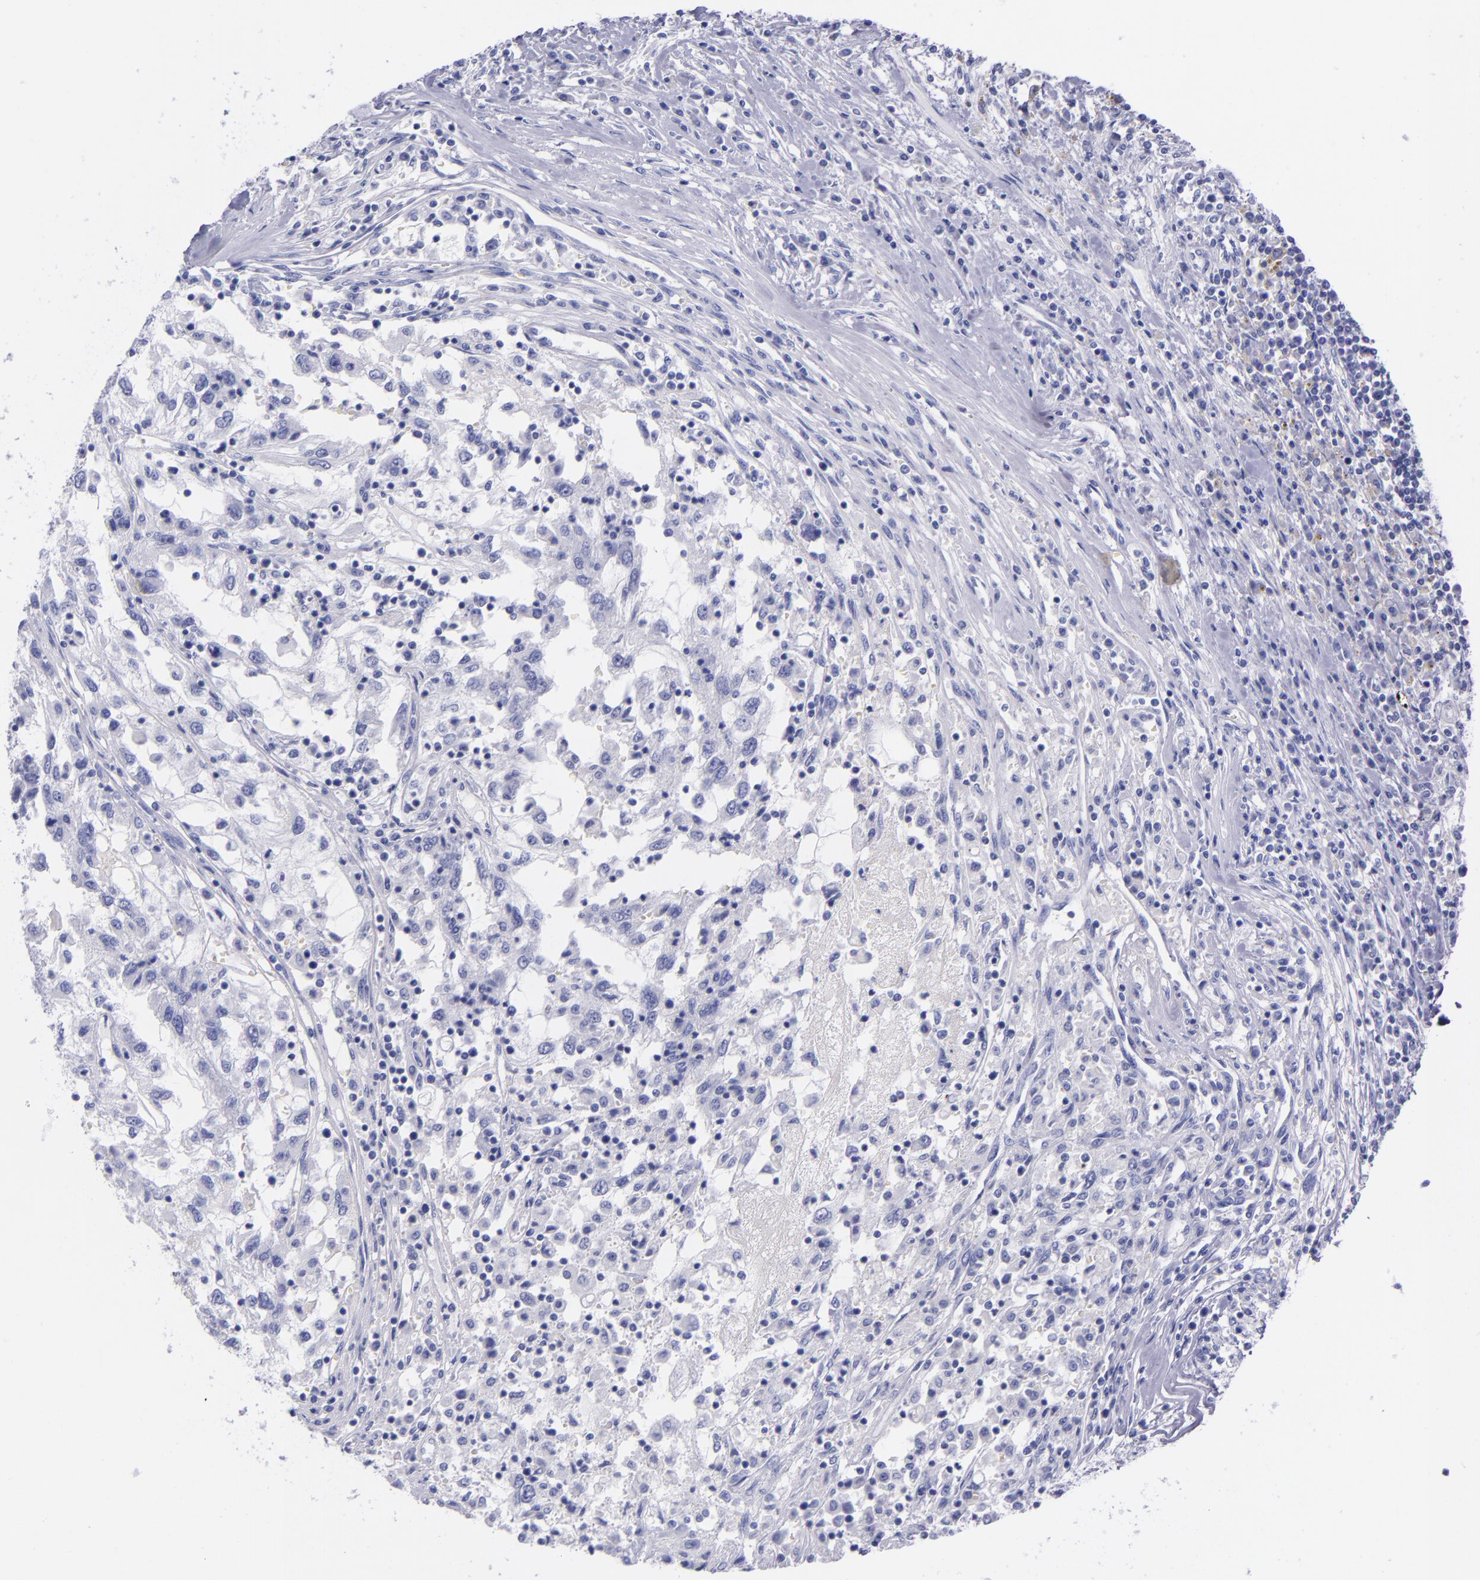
{"staining": {"intensity": "negative", "quantity": "none", "location": "none"}, "tissue": "renal cancer", "cell_type": "Tumor cells", "image_type": "cancer", "snomed": [{"axis": "morphology", "description": "Normal tissue, NOS"}, {"axis": "morphology", "description": "Adenocarcinoma, NOS"}, {"axis": "topography", "description": "Kidney"}], "caption": "Protein analysis of renal cancer exhibits no significant positivity in tumor cells.", "gene": "SV2A", "patient": {"sex": "male", "age": 71}}